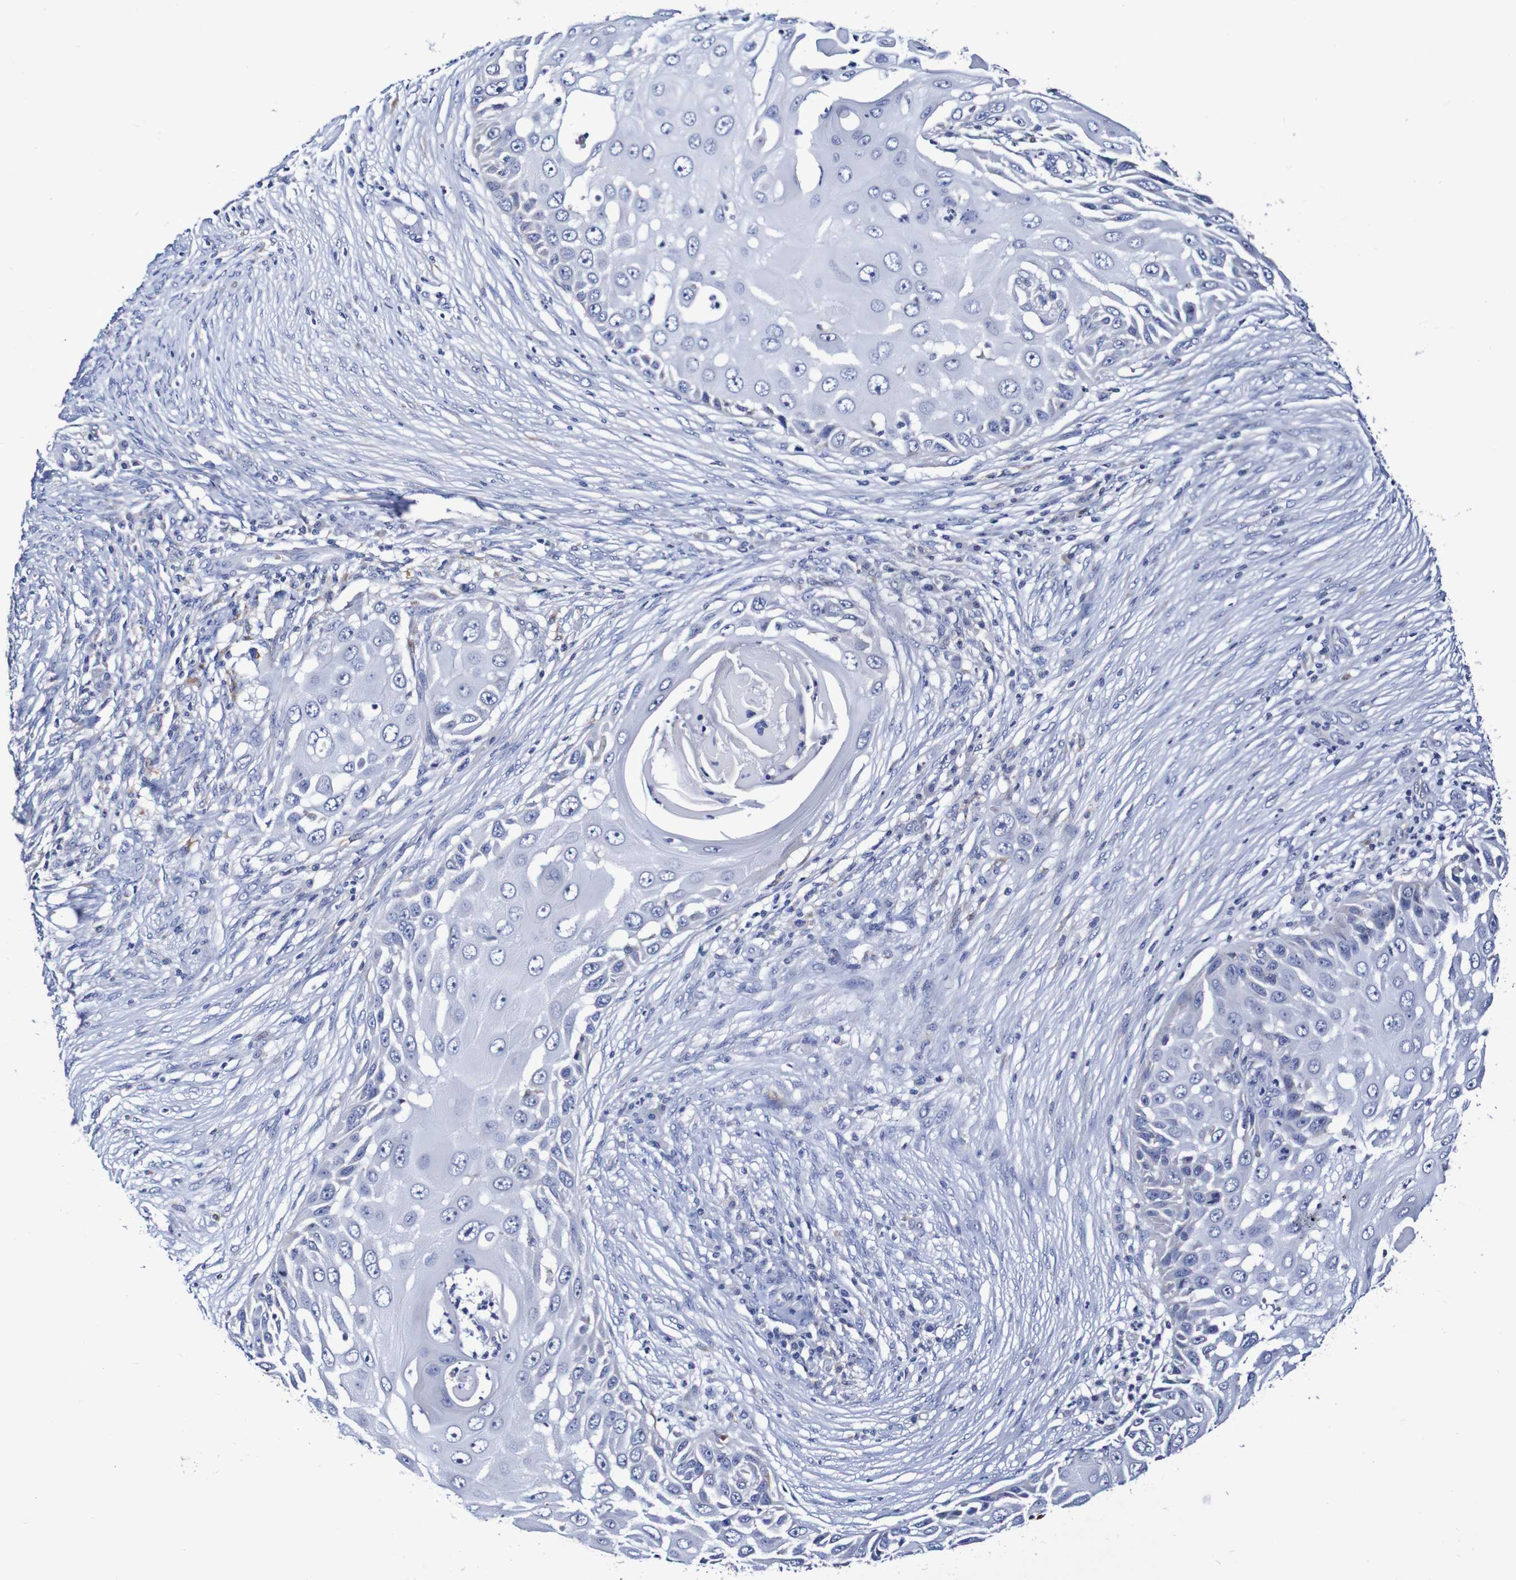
{"staining": {"intensity": "negative", "quantity": "none", "location": "none"}, "tissue": "skin cancer", "cell_type": "Tumor cells", "image_type": "cancer", "snomed": [{"axis": "morphology", "description": "Squamous cell carcinoma, NOS"}, {"axis": "topography", "description": "Skin"}], "caption": "Protein analysis of skin cancer (squamous cell carcinoma) displays no significant staining in tumor cells.", "gene": "SEZ6", "patient": {"sex": "female", "age": 44}}